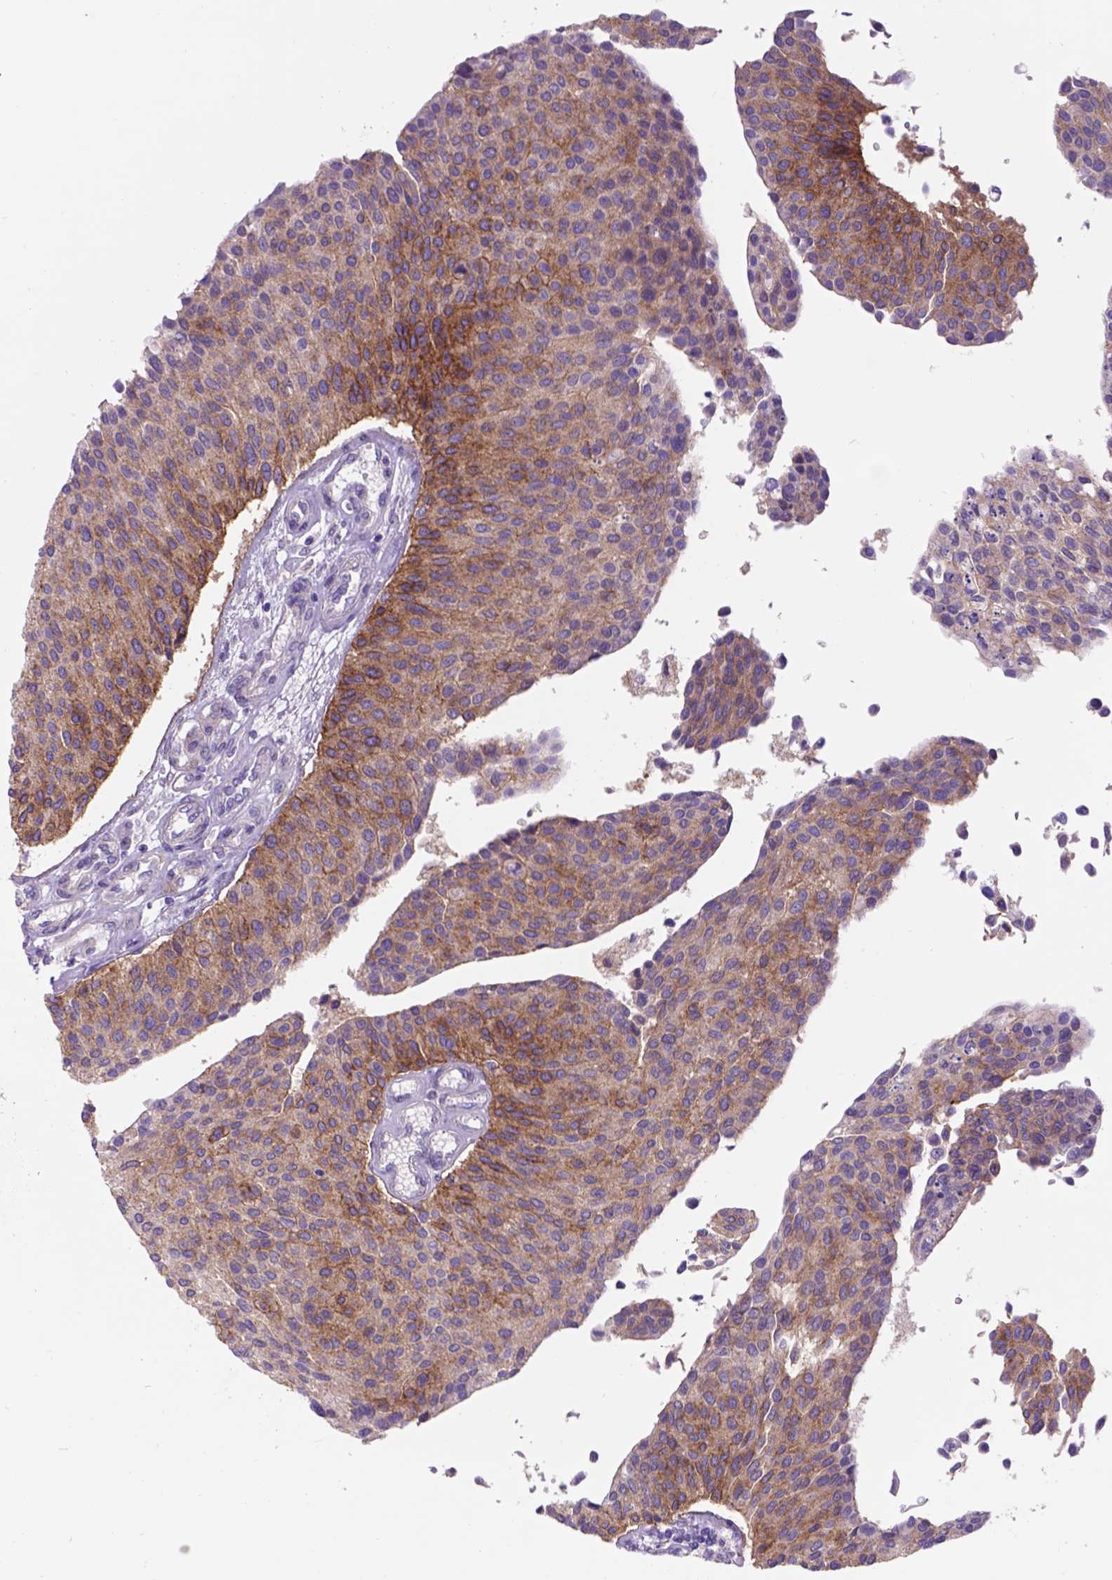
{"staining": {"intensity": "moderate", "quantity": ">75%", "location": "cytoplasmic/membranous"}, "tissue": "urothelial cancer", "cell_type": "Tumor cells", "image_type": "cancer", "snomed": [{"axis": "morphology", "description": "Urothelial carcinoma, NOS"}, {"axis": "topography", "description": "Urinary bladder"}], "caption": "Protein staining exhibits moderate cytoplasmic/membranous staining in about >75% of tumor cells in transitional cell carcinoma. (DAB IHC with brightfield microscopy, high magnification).", "gene": "EGFR", "patient": {"sex": "male", "age": 55}}